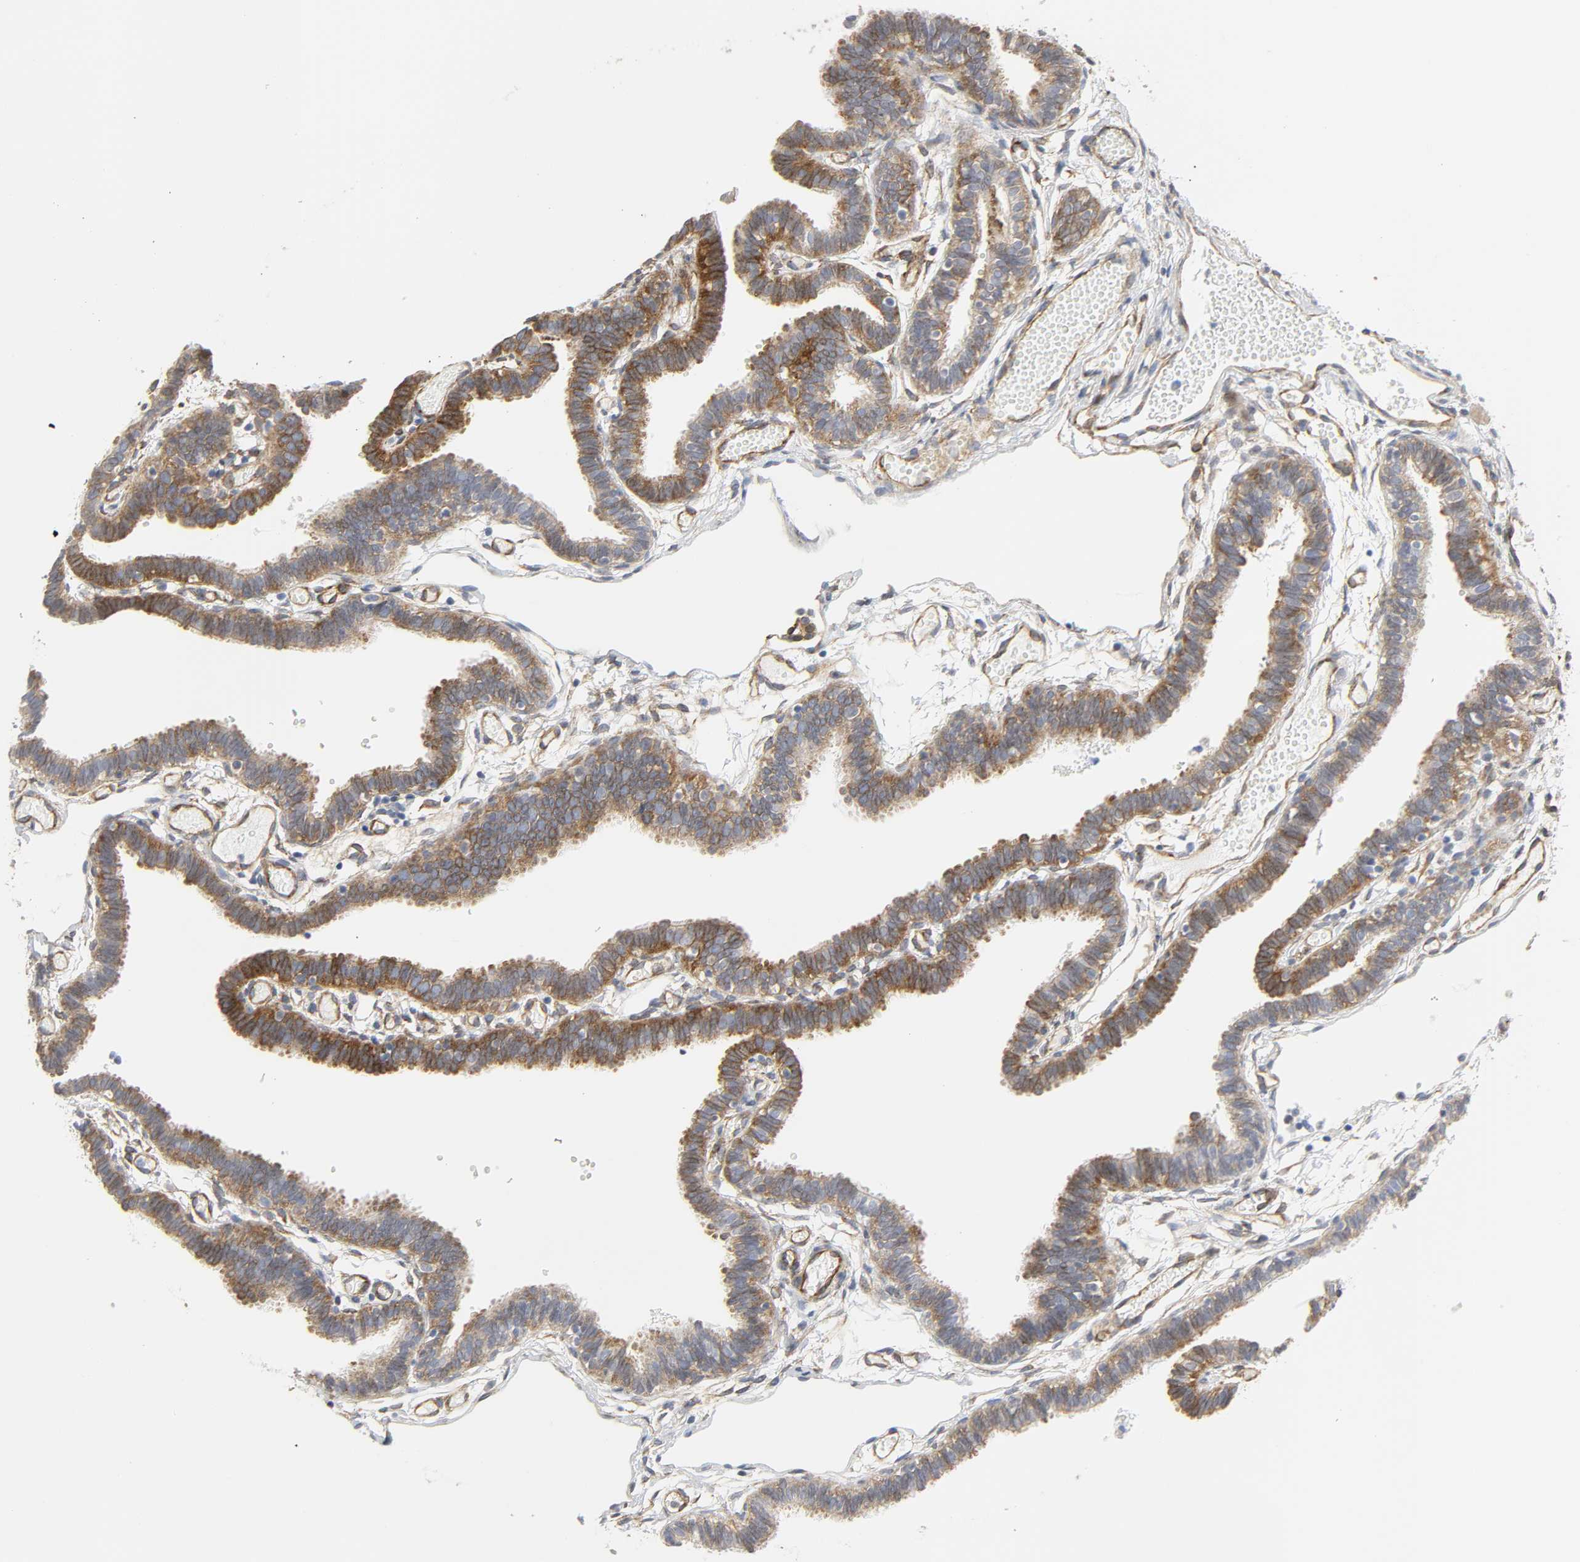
{"staining": {"intensity": "moderate", "quantity": ">75%", "location": "cytoplasmic/membranous"}, "tissue": "fallopian tube", "cell_type": "Glandular cells", "image_type": "normal", "snomed": [{"axis": "morphology", "description": "Normal tissue, NOS"}, {"axis": "topography", "description": "Fallopian tube"}], "caption": "The histopathology image exhibits staining of benign fallopian tube, revealing moderate cytoplasmic/membranous protein positivity (brown color) within glandular cells. (DAB = brown stain, brightfield microscopy at high magnification).", "gene": "DOCK1", "patient": {"sex": "female", "age": 29}}